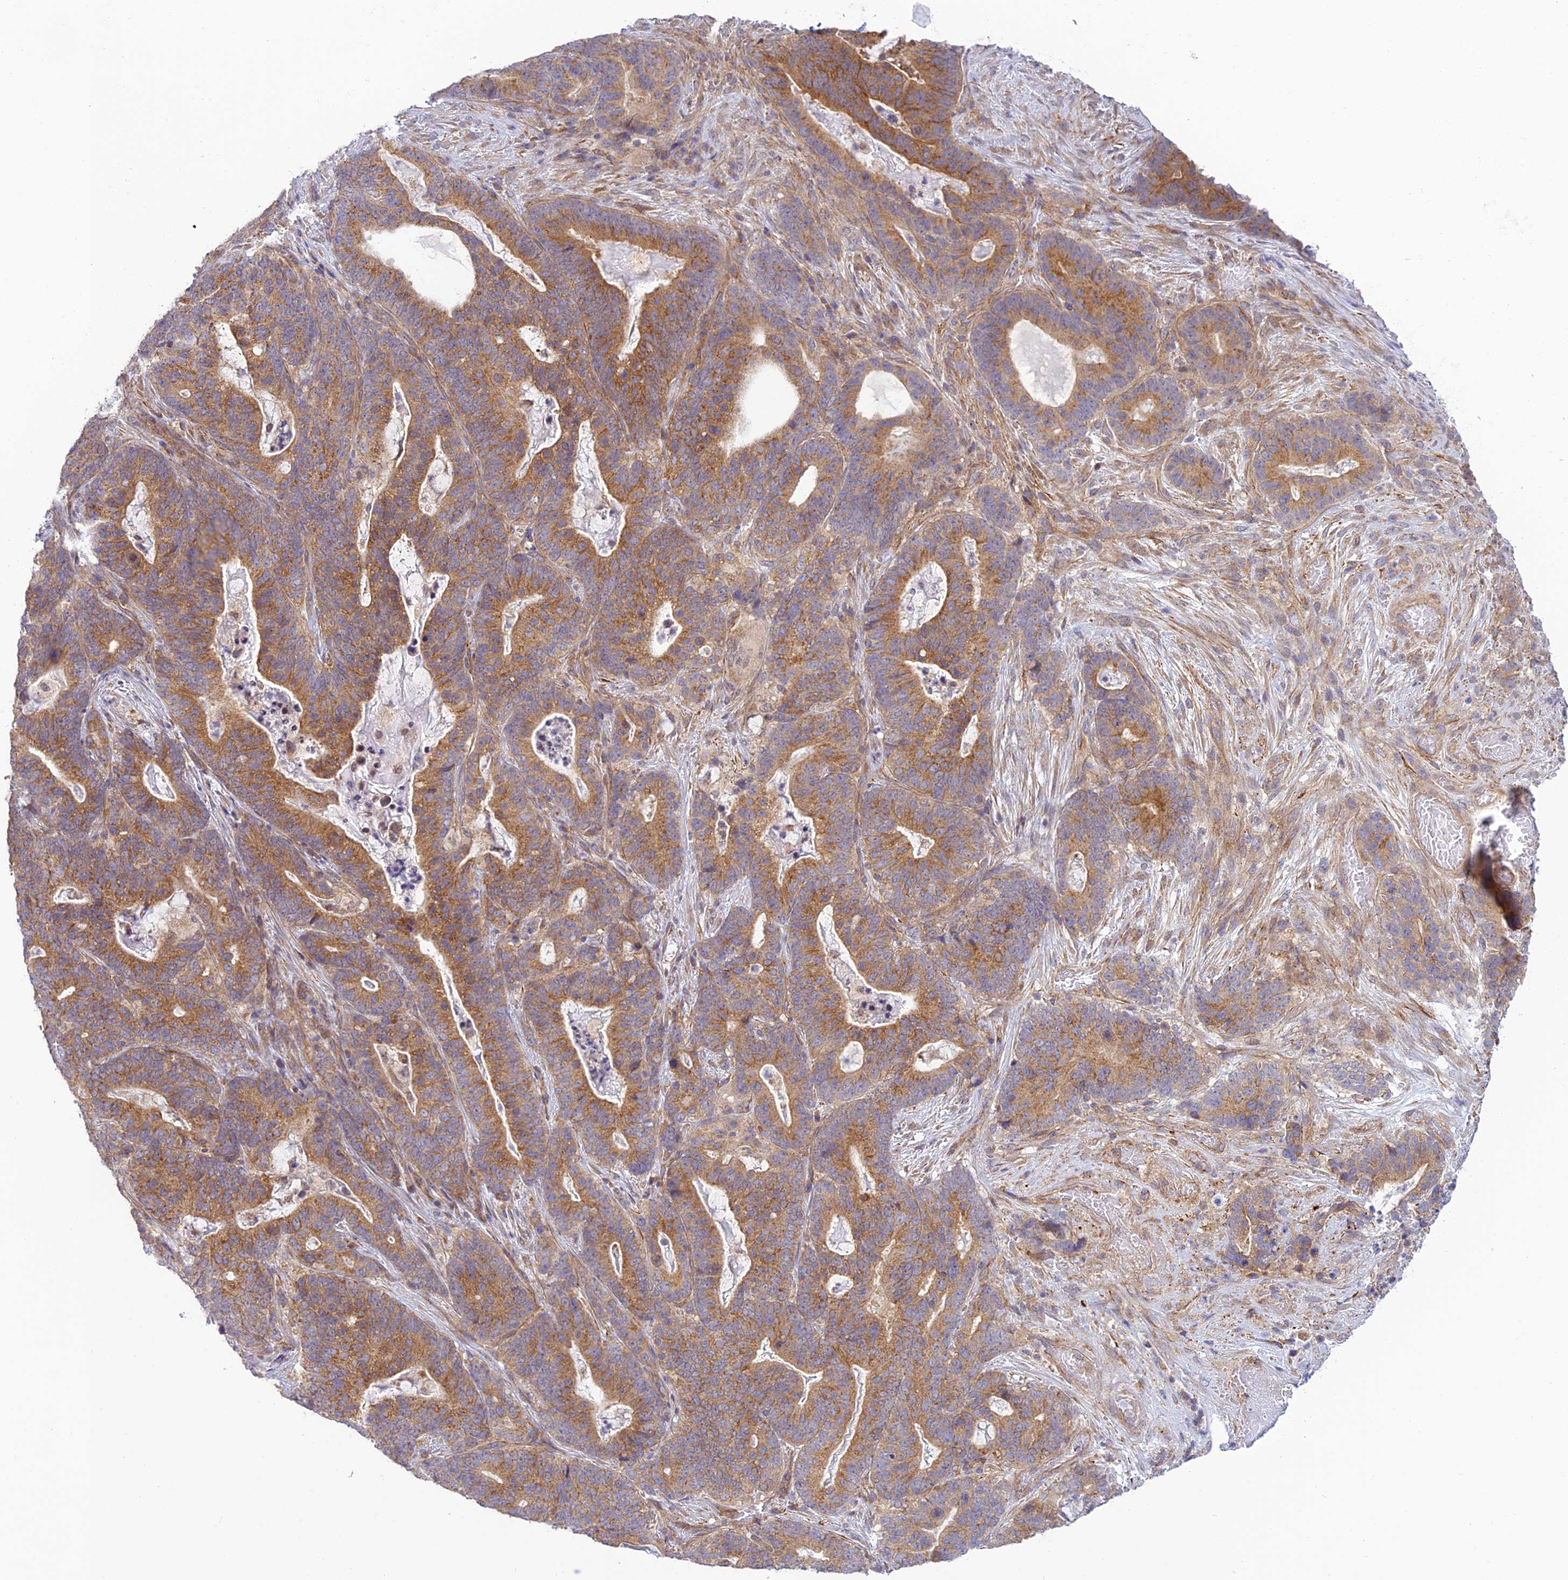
{"staining": {"intensity": "moderate", "quantity": ">75%", "location": "cytoplasmic/membranous"}, "tissue": "stomach cancer", "cell_type": "Tumor cells", "image_type": "cancer", "snomed": [{"axis": "morphology", "description": "Normal tissue, NOS"}, {"axis": "morphology", "description": "Adenocarcinoma, NOS"}, {"axis": "topography", "description": "Stomach"}], "caption": "Protein analysis of stomach adenocarcinoma tissue displays moderate cytoplasmic/membranous expression in approximately >75% of tumor cells. The staining was performed using DAB, with brown indicating positive protein expression. Nuclei are stained blue with hematoxylin.", "gene": "HOOK2", "patient": {"sex": "female", "age": 64}}